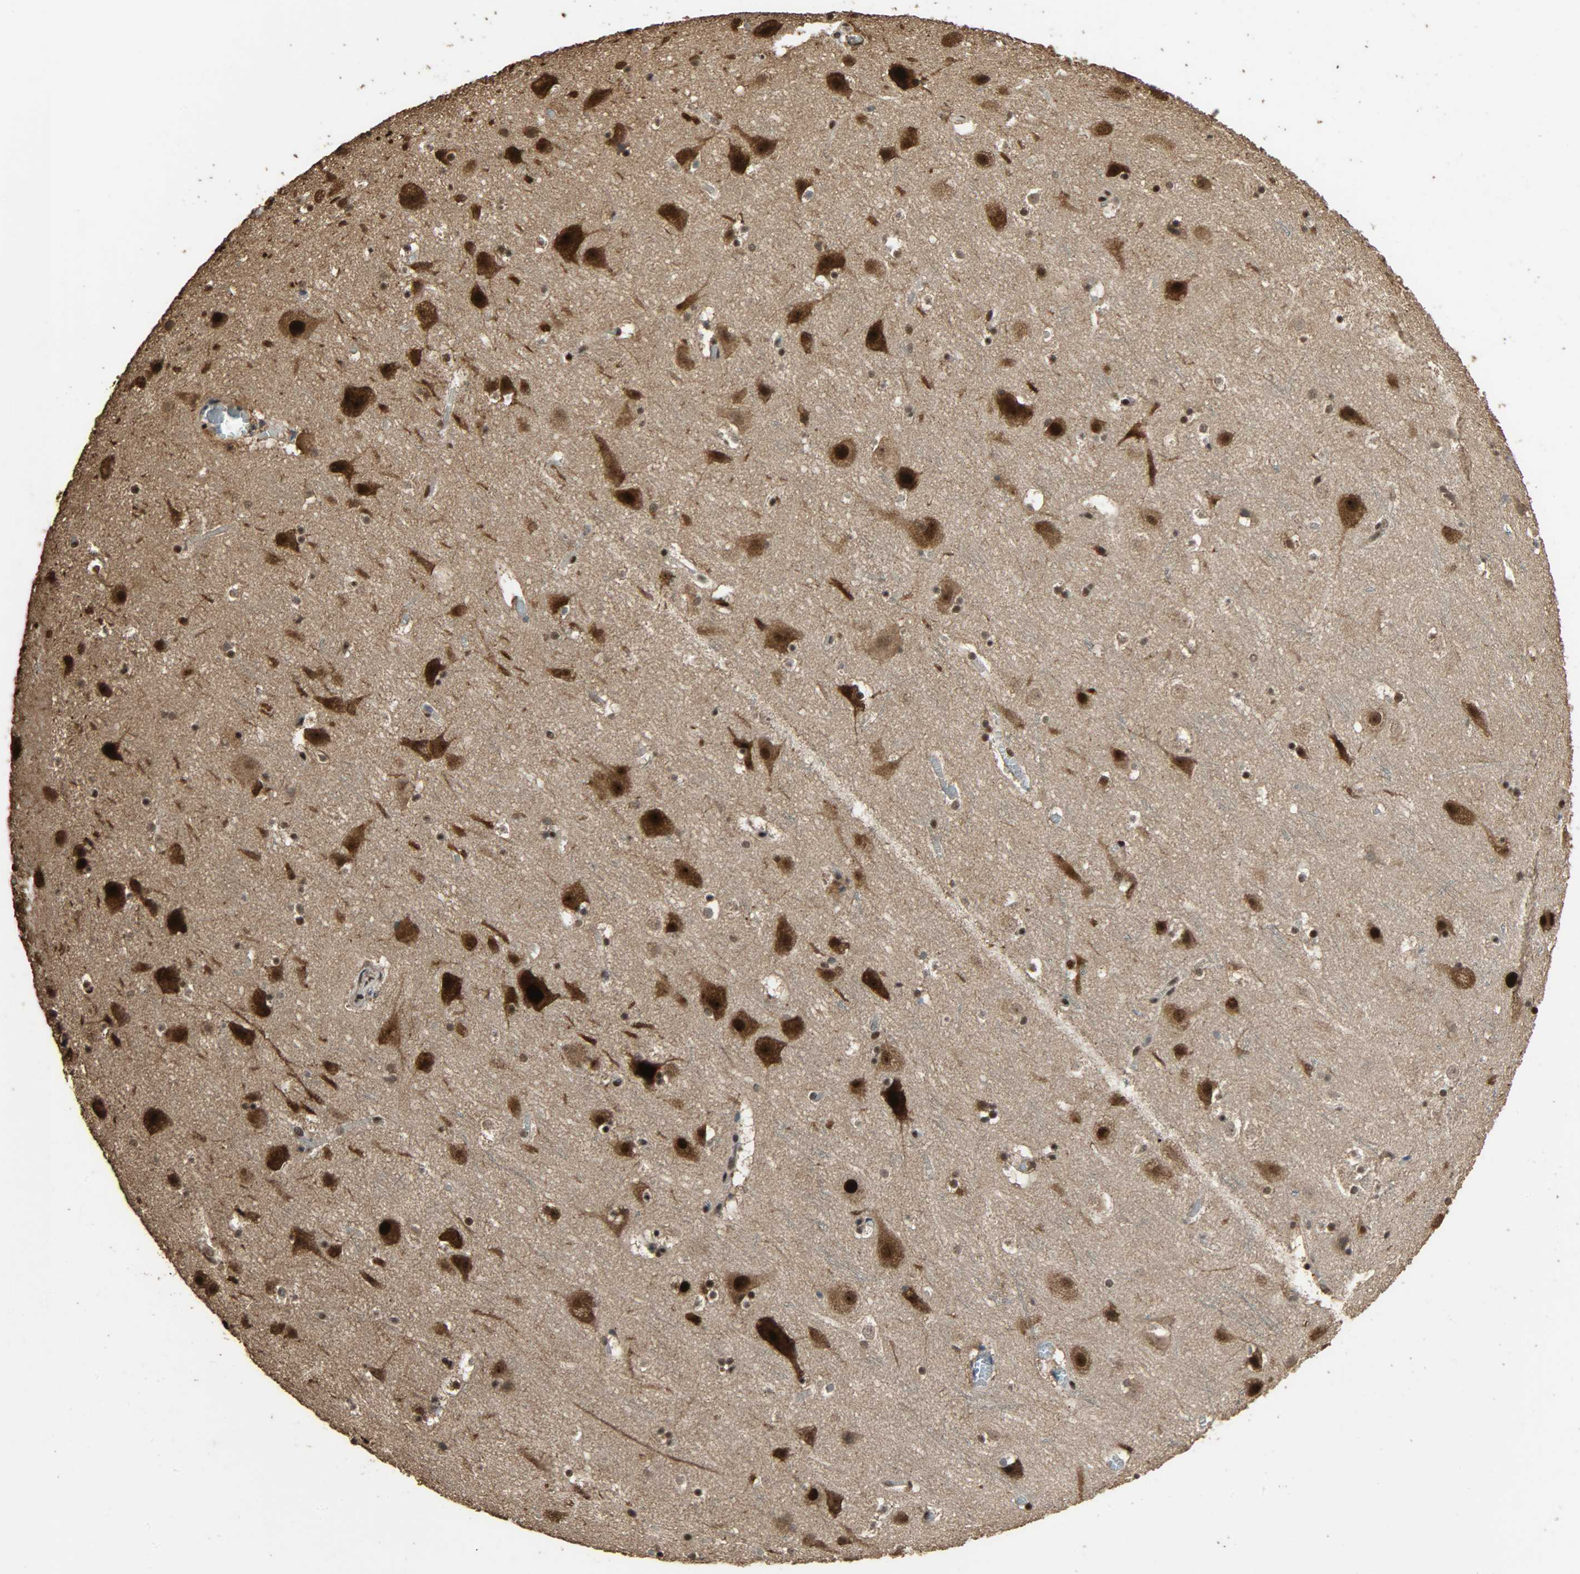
{"staining": {"intensity": "strong", "quantity": ">75%", "location": "nuclear"}, "tissue": "cerebral cortex", "cell_type": "Endothelial cells", "image_type": "normal", "snomed": [{"axis": "morphology", "description": "Normal tissue, NOS"}, {"axis": "topography", "description": "Cerebral cortex"}], "caption": "A brown stain highlights strong nuclear expression of a protein in endothelial cells of normal cerebral cortex. Nuclei are stained in blue.", "gene": "CCNT2", "patient": {"sex": "male", "age": 45}}